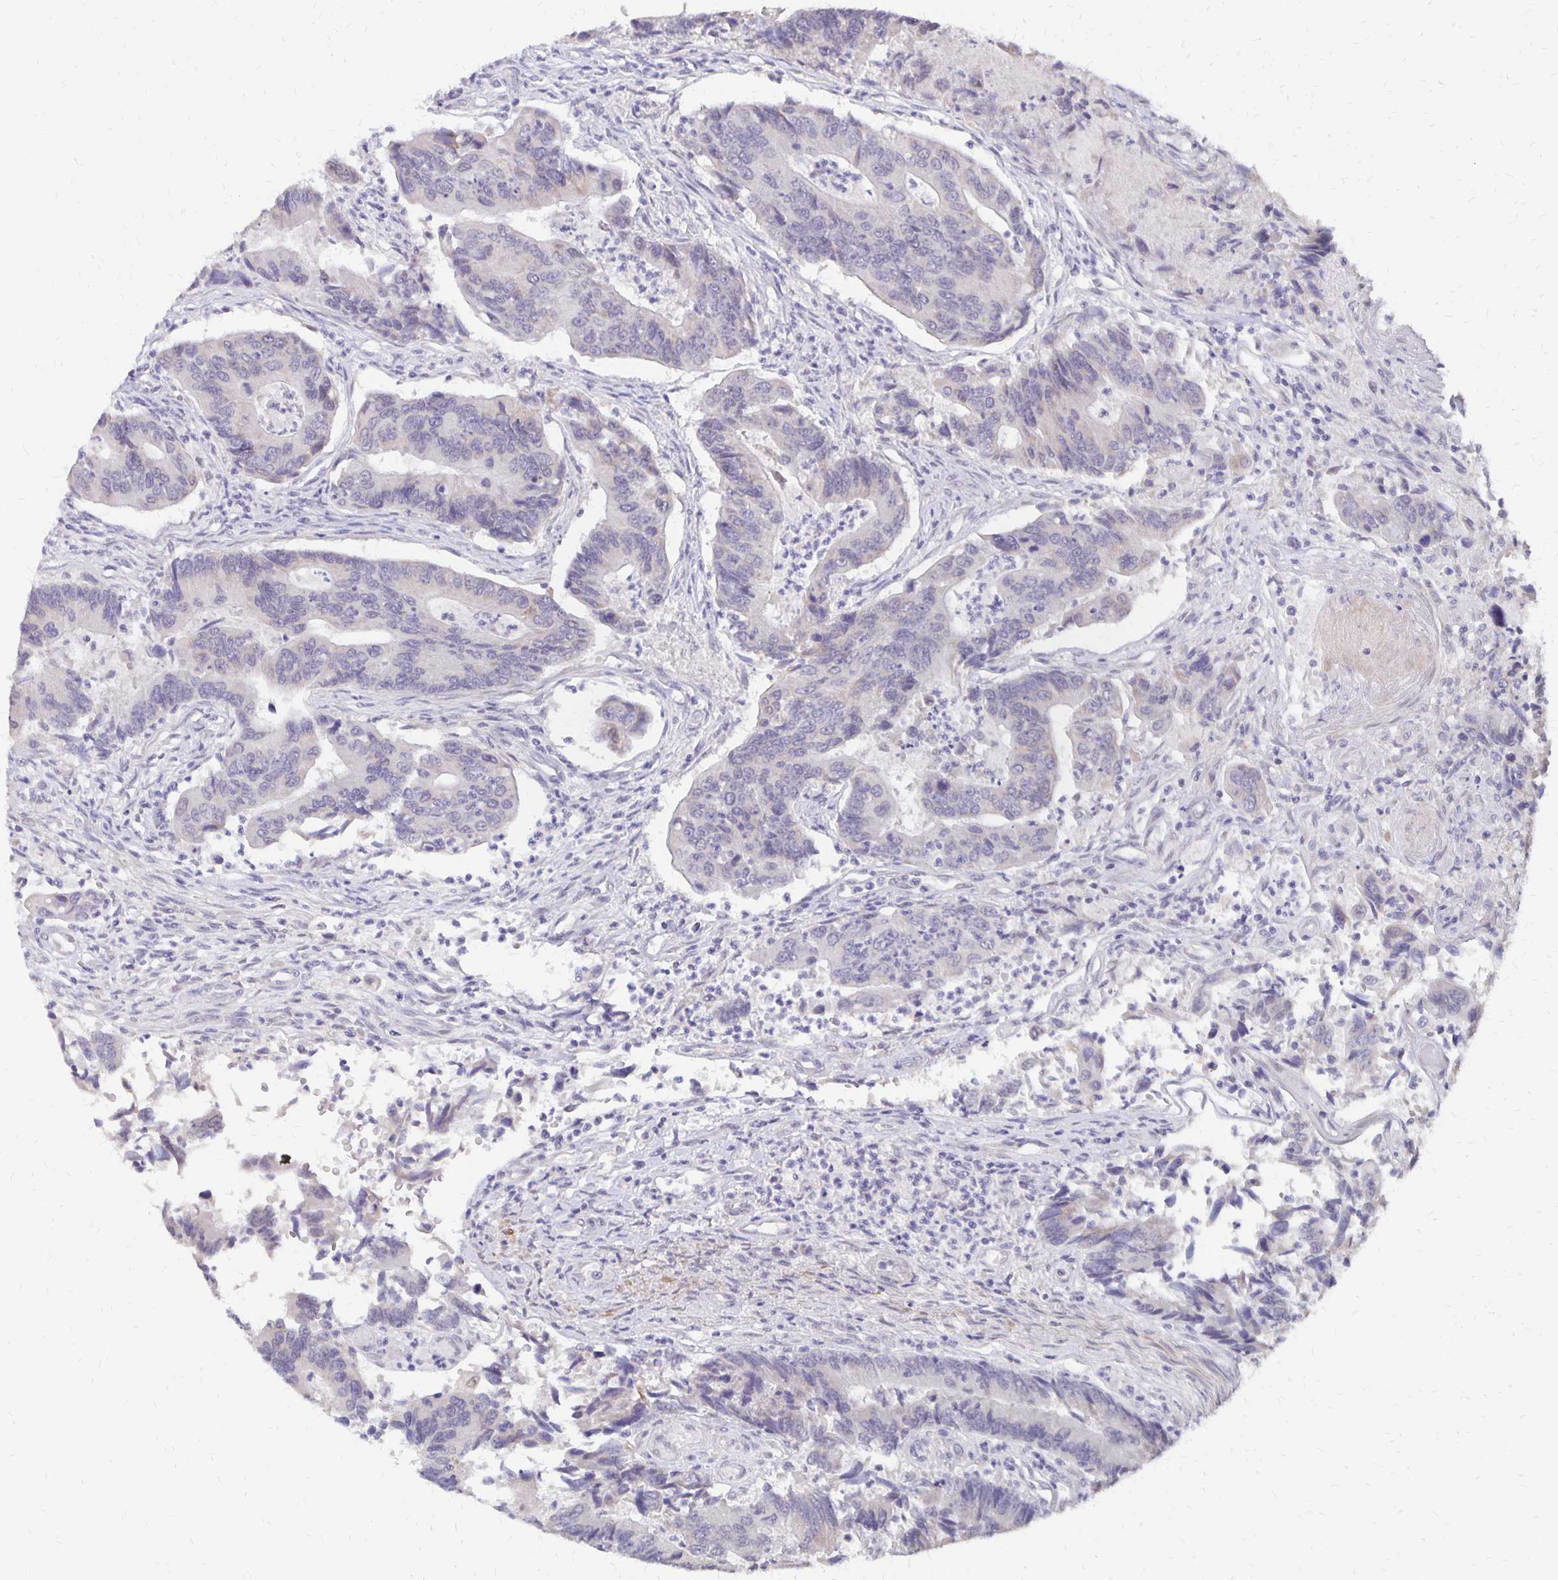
{"staining": {"intensity": "negative", "quantity": "none", "location": "none"}, "tissue": "colorectal cancer", "cell_type": "Tumor cells", "image_type": "cancer", "snomed": [{"axis": "morphology", "description": "Adenocarcinoma, NOS"}, {"axis": "topography", "description": "Colon"}], "caption": "Human colorectal cancer (adenocarcinoma) stained for a protein using IHC exhibits no expression in tumor cells.", "gene": "ATOSB", "patient": {"sex": "female", "age": 67}}